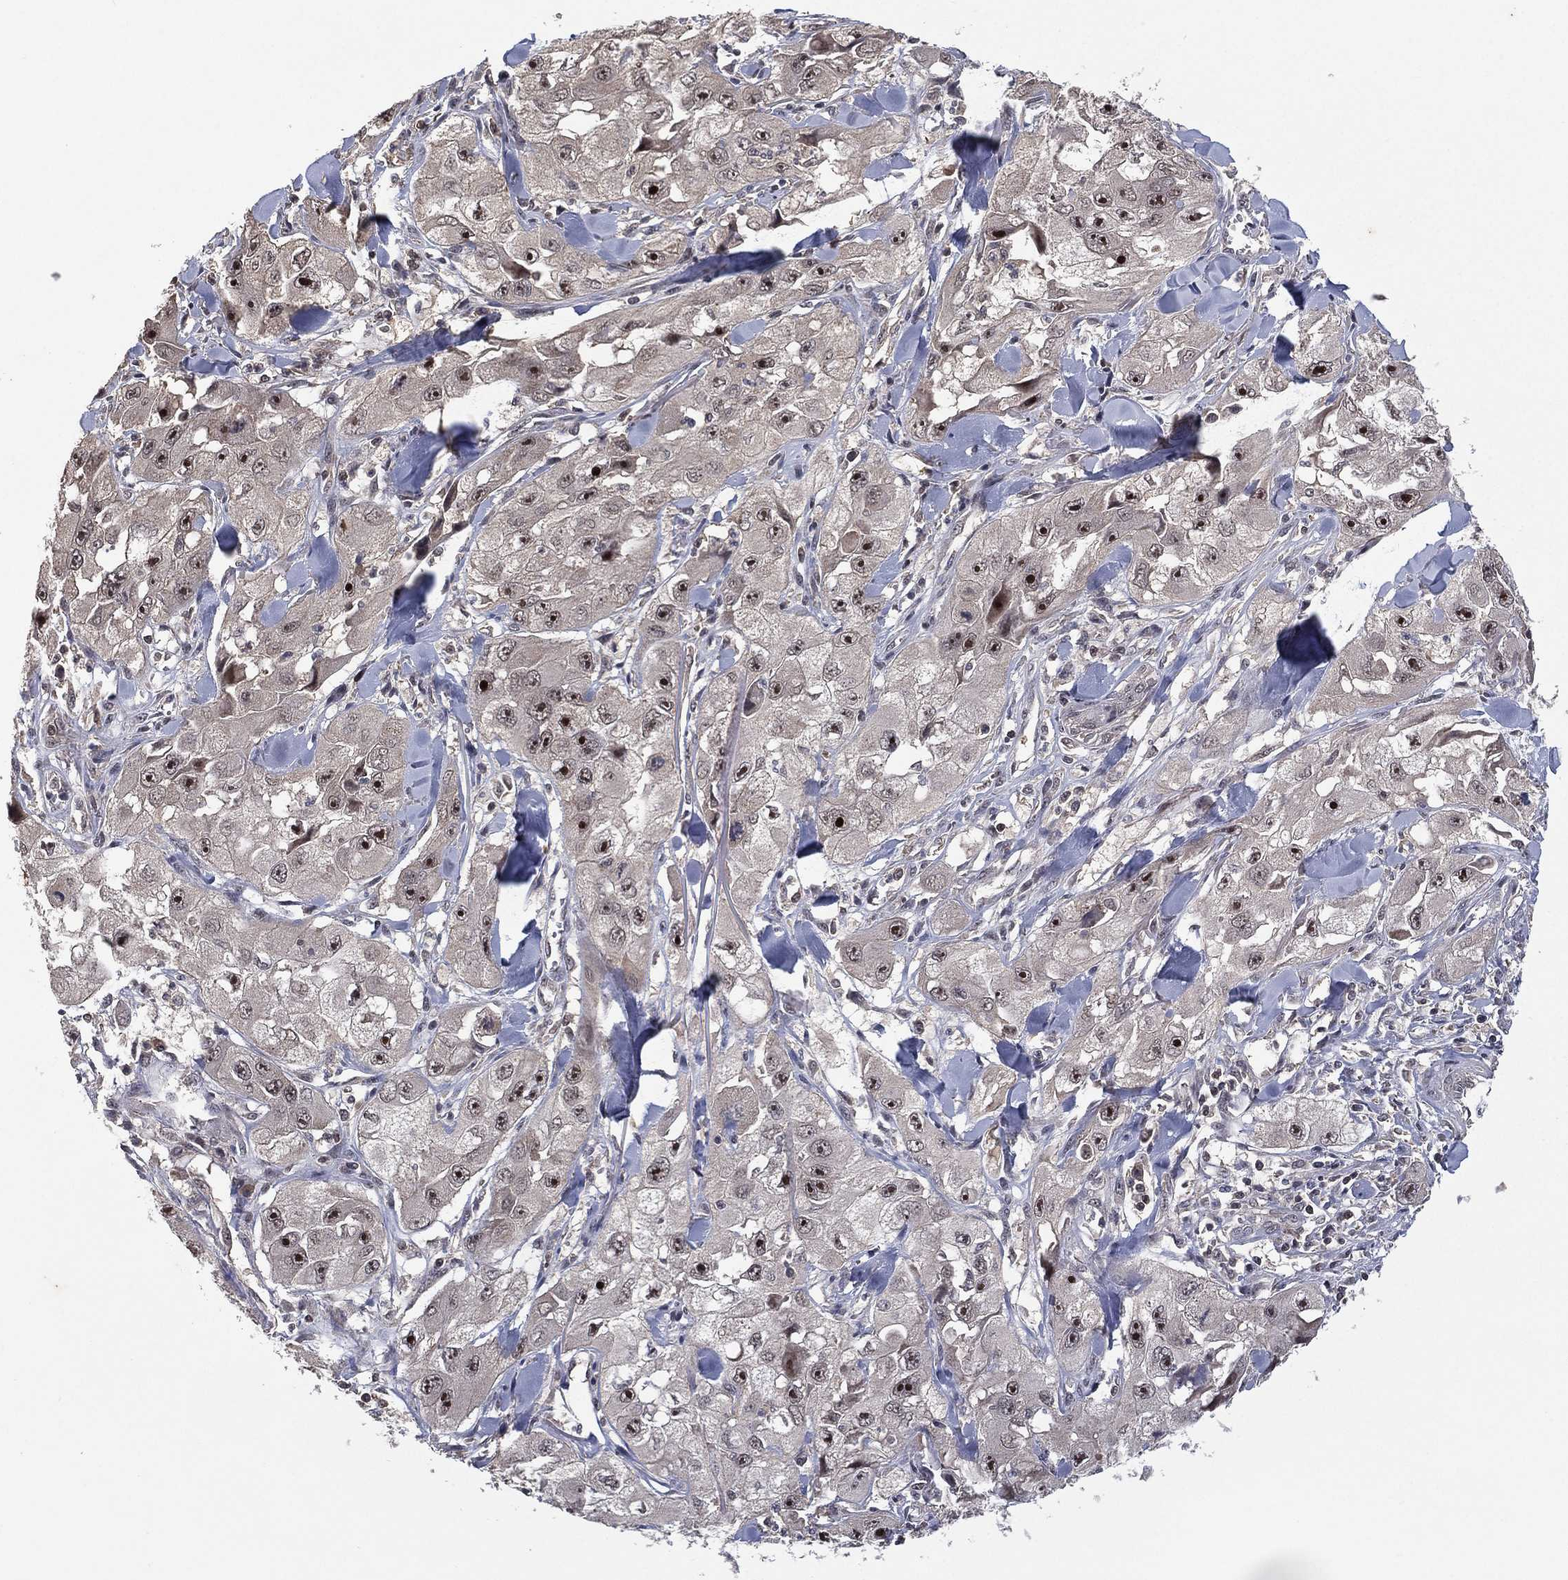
{"staining": {"intensity": "moderate", "quantity": "<25%", "location": "nuclear"}, "tissue": "skin cancer", "cell_type": "Tumor cells", "image_type": "cancer", "snomed": [{"axis": "morphology", "description": "Squamous cell carcinoma, NOS"}, {"axis": "topography", "description": "Skin"}, {"axis": "topography", "description": "Subcutis"}], "caption": "Immunohistochemistry (IHC) photomicrograph of squamous cell carcinoma (skin) stained for a protein (brown), which reveals low levels of moderate nuclear expression in about <25% of tumor cells.", "gene": "NELFCD", "patient": {"sex": "male", "age": 73}}